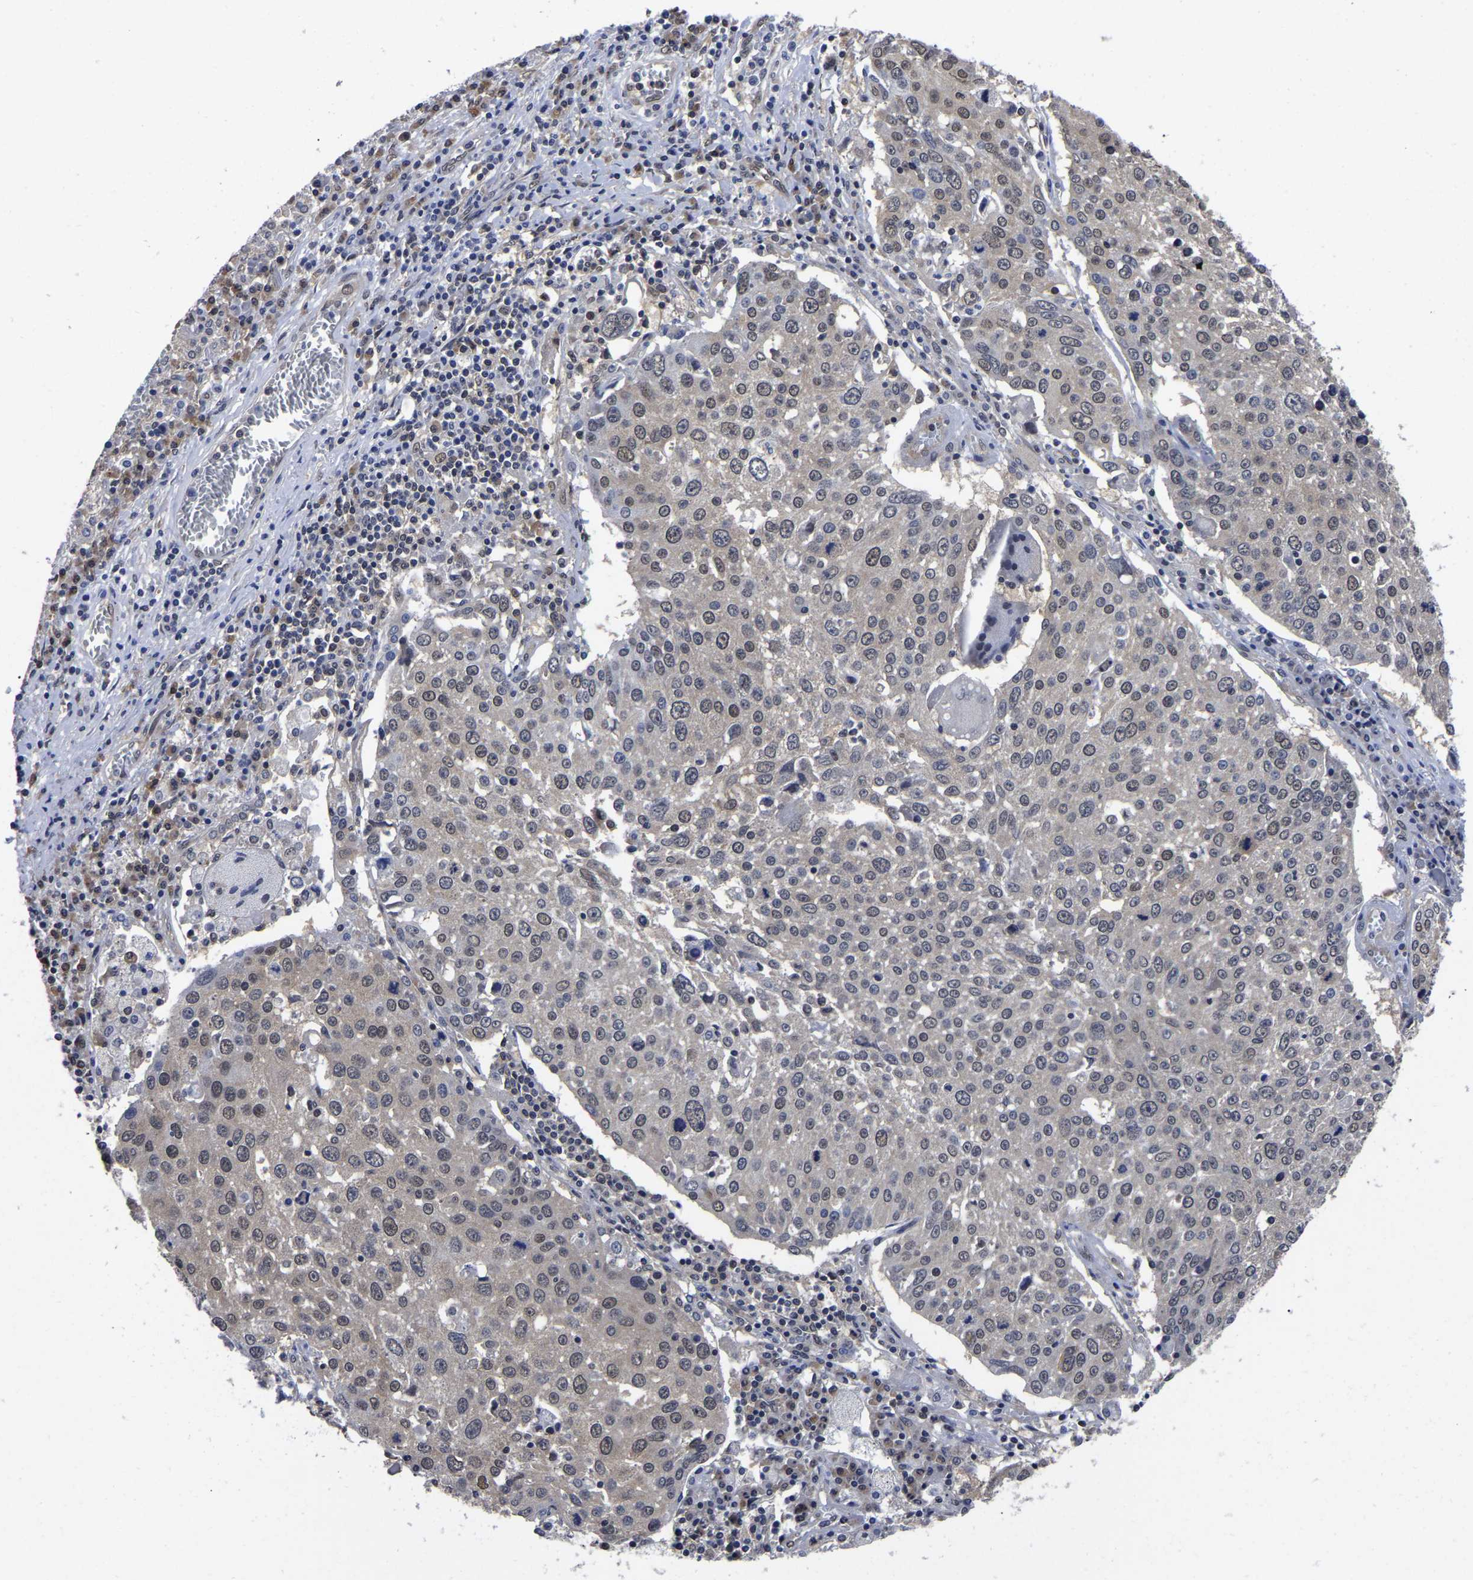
{"staining": {"intensity": "weak", "quantity": ">75%", "location": "cytoplasmic/membranous,nuclear"}, "tissue": "lung cancer", "cell_type": "Tumor cells", "image_type": "cancer", "snomed": [{"axis": "morphology", "description": "Squamous cell carcinoma, NOS"}, {"axis": "topography", "description": "Lung"}], "caption": "The immunohistochemical stain highlights weak cytoplasmic/membranous and nuclear positivity in tumor cells of lung cancer (squamous cell carcinoma) tissue.", "gene": "MCOLN2", "patient": {"sex": "male", "age": 65}}